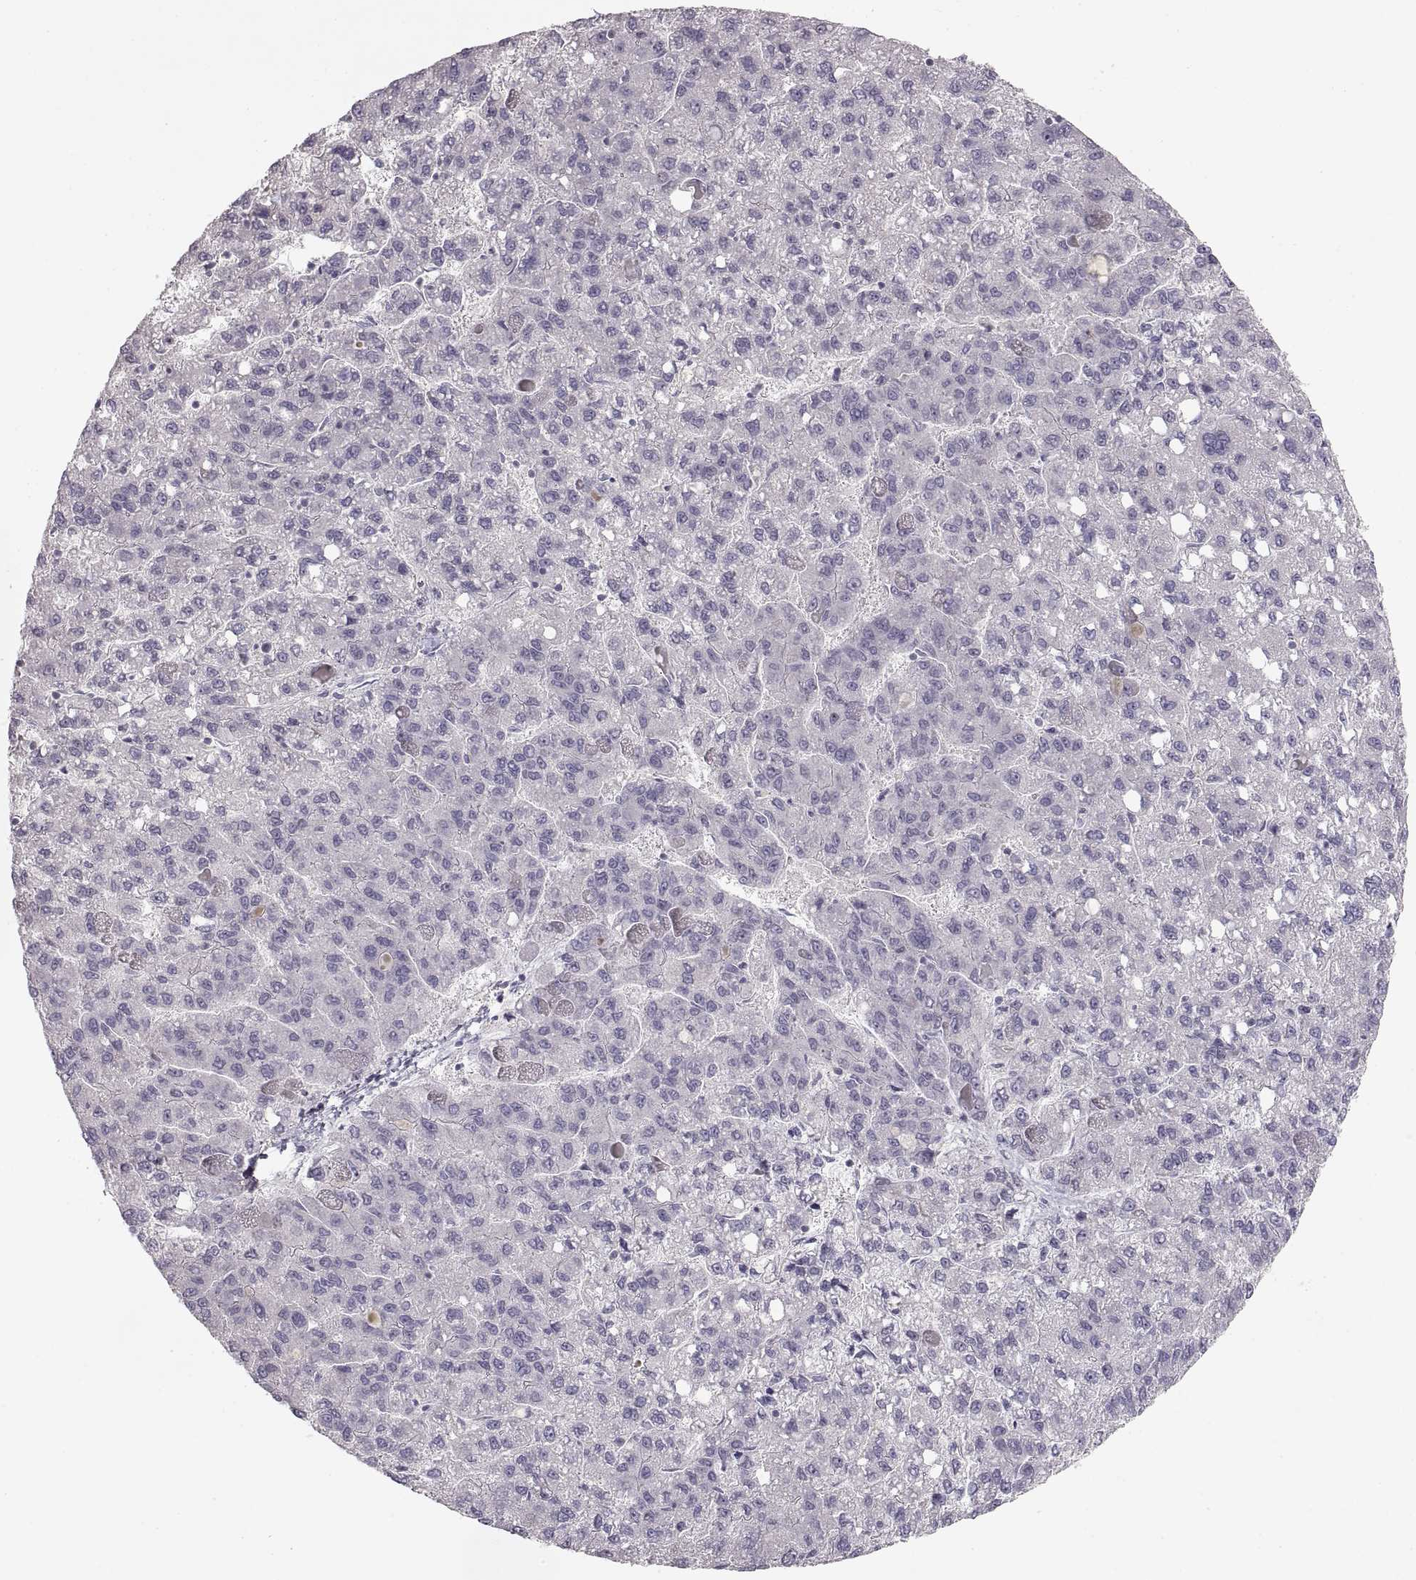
{"staining": {"intensity": "negative", "quantity": "none", "location": "none"}, "tissue": "liver cancer", "cell_type": "Tumor cells", "image_type": "cancer", "snomed": [{"axis": "morphology", "description": "Carcinoma, Hepatocellular, NOS"}, {"axis": "topography", "description": "Liver"}], "caption": "Immunohistochemistry (IHC) of liver hepatocellular carcinoma reveals no expression in tumor cells.", "gene": "PCSK2", "patient": {"sex": "female", "age": 82}}